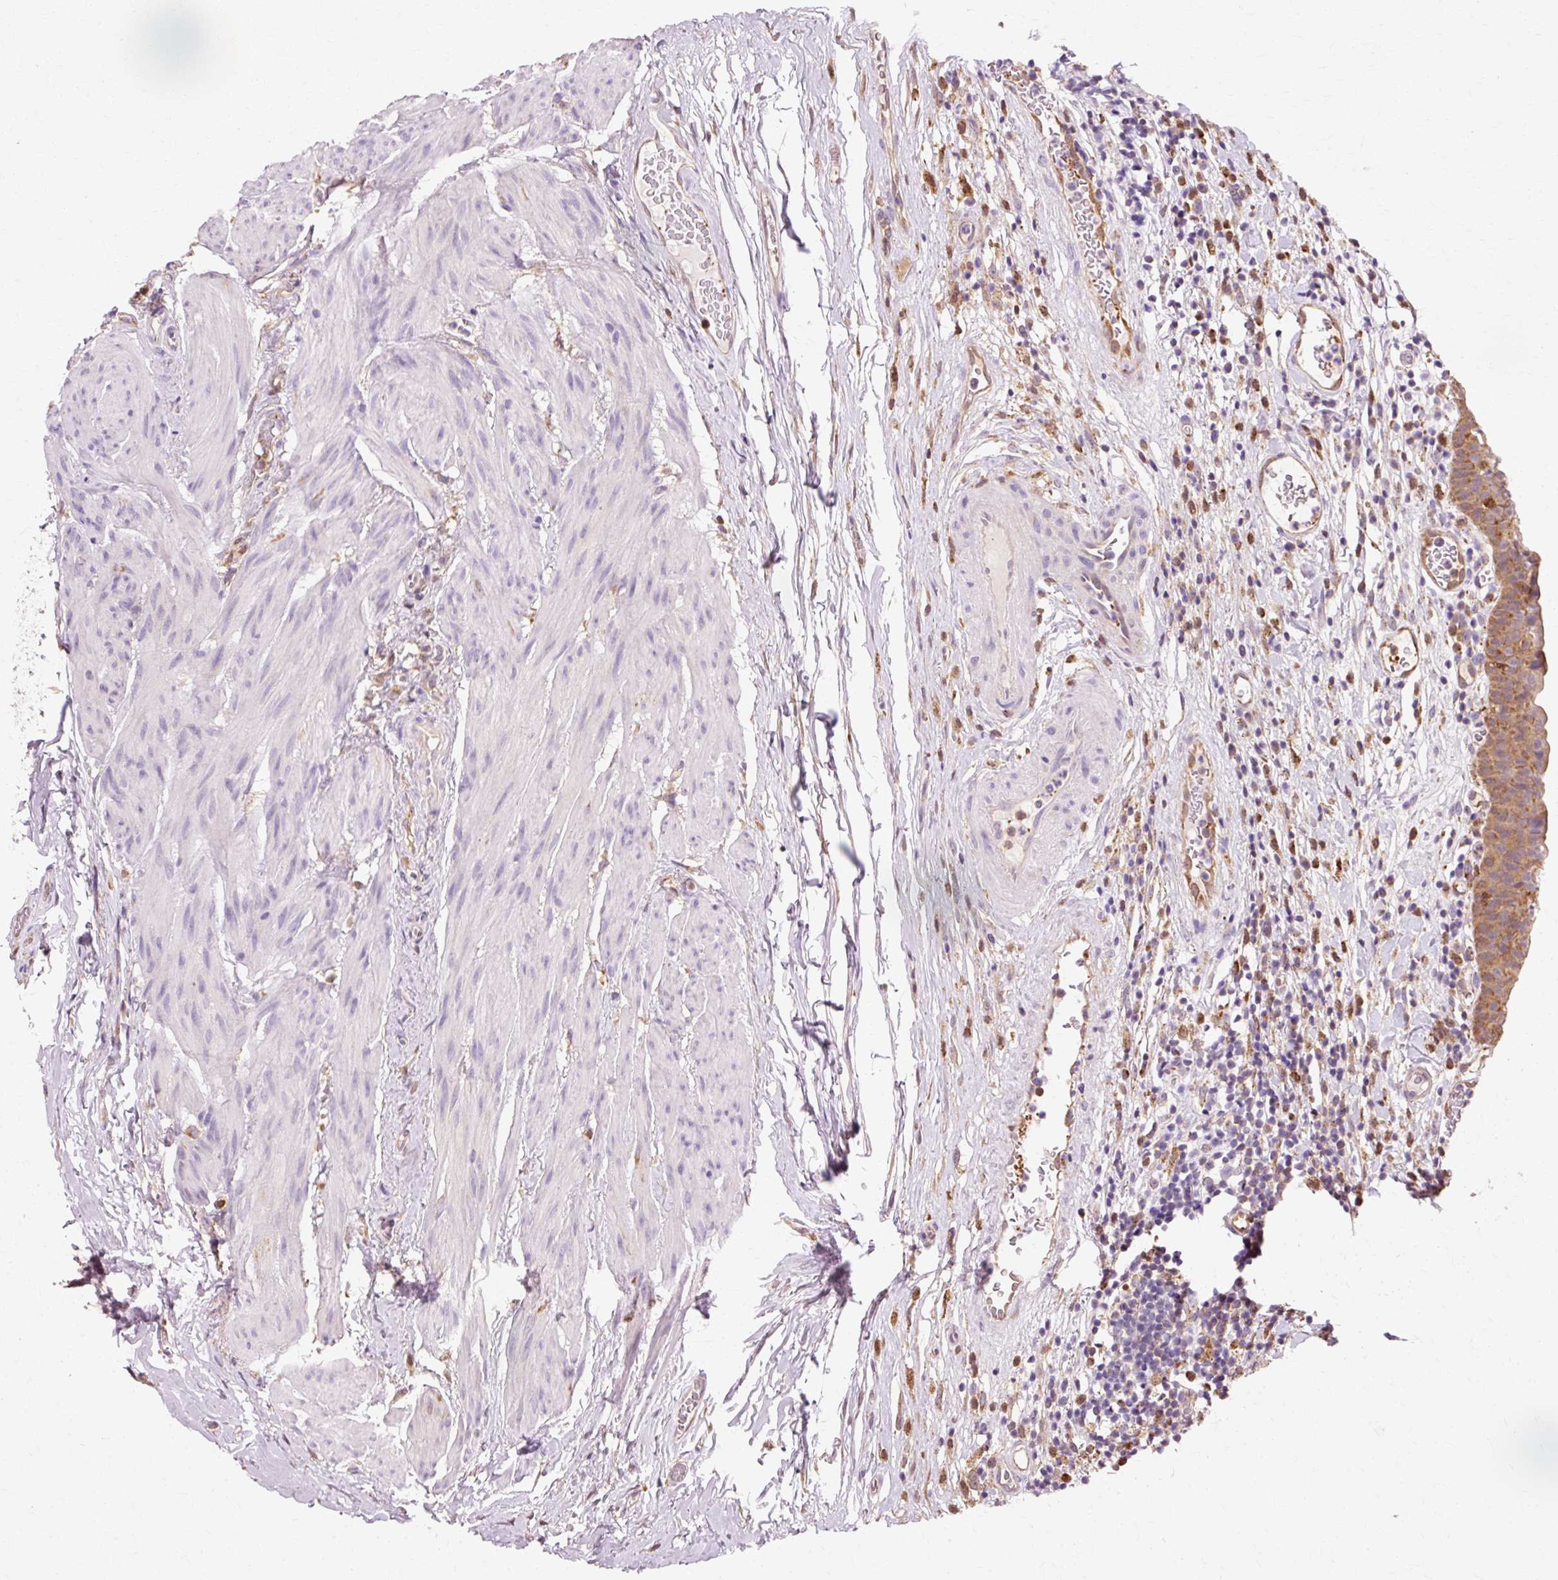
{"staining": {"intensity": "moderate", "quantity": ">75%", "location": "cytoplasmic/membranous,nuclear"}, "tissue": "urinary bladder", "cell_type": "Urothelial cells", "image_type": "normal", "snomed": [{"axis": "morphology", "description": "Normal tissue, NOS"}, {"axis": "morphology", "description": "Inflammation, NOS"}, {"axis": "topography", "description": "Urinary bladder"}], "caption": "This is a photomicrograph of immunohistochemistry staining of benign urinary bladder, which shows moderate expression in the cytoplasmic/membranous,nuclear of urothelial cells.", "gene": "GPX1", "patient": {"sex": "male", "age": 57}}